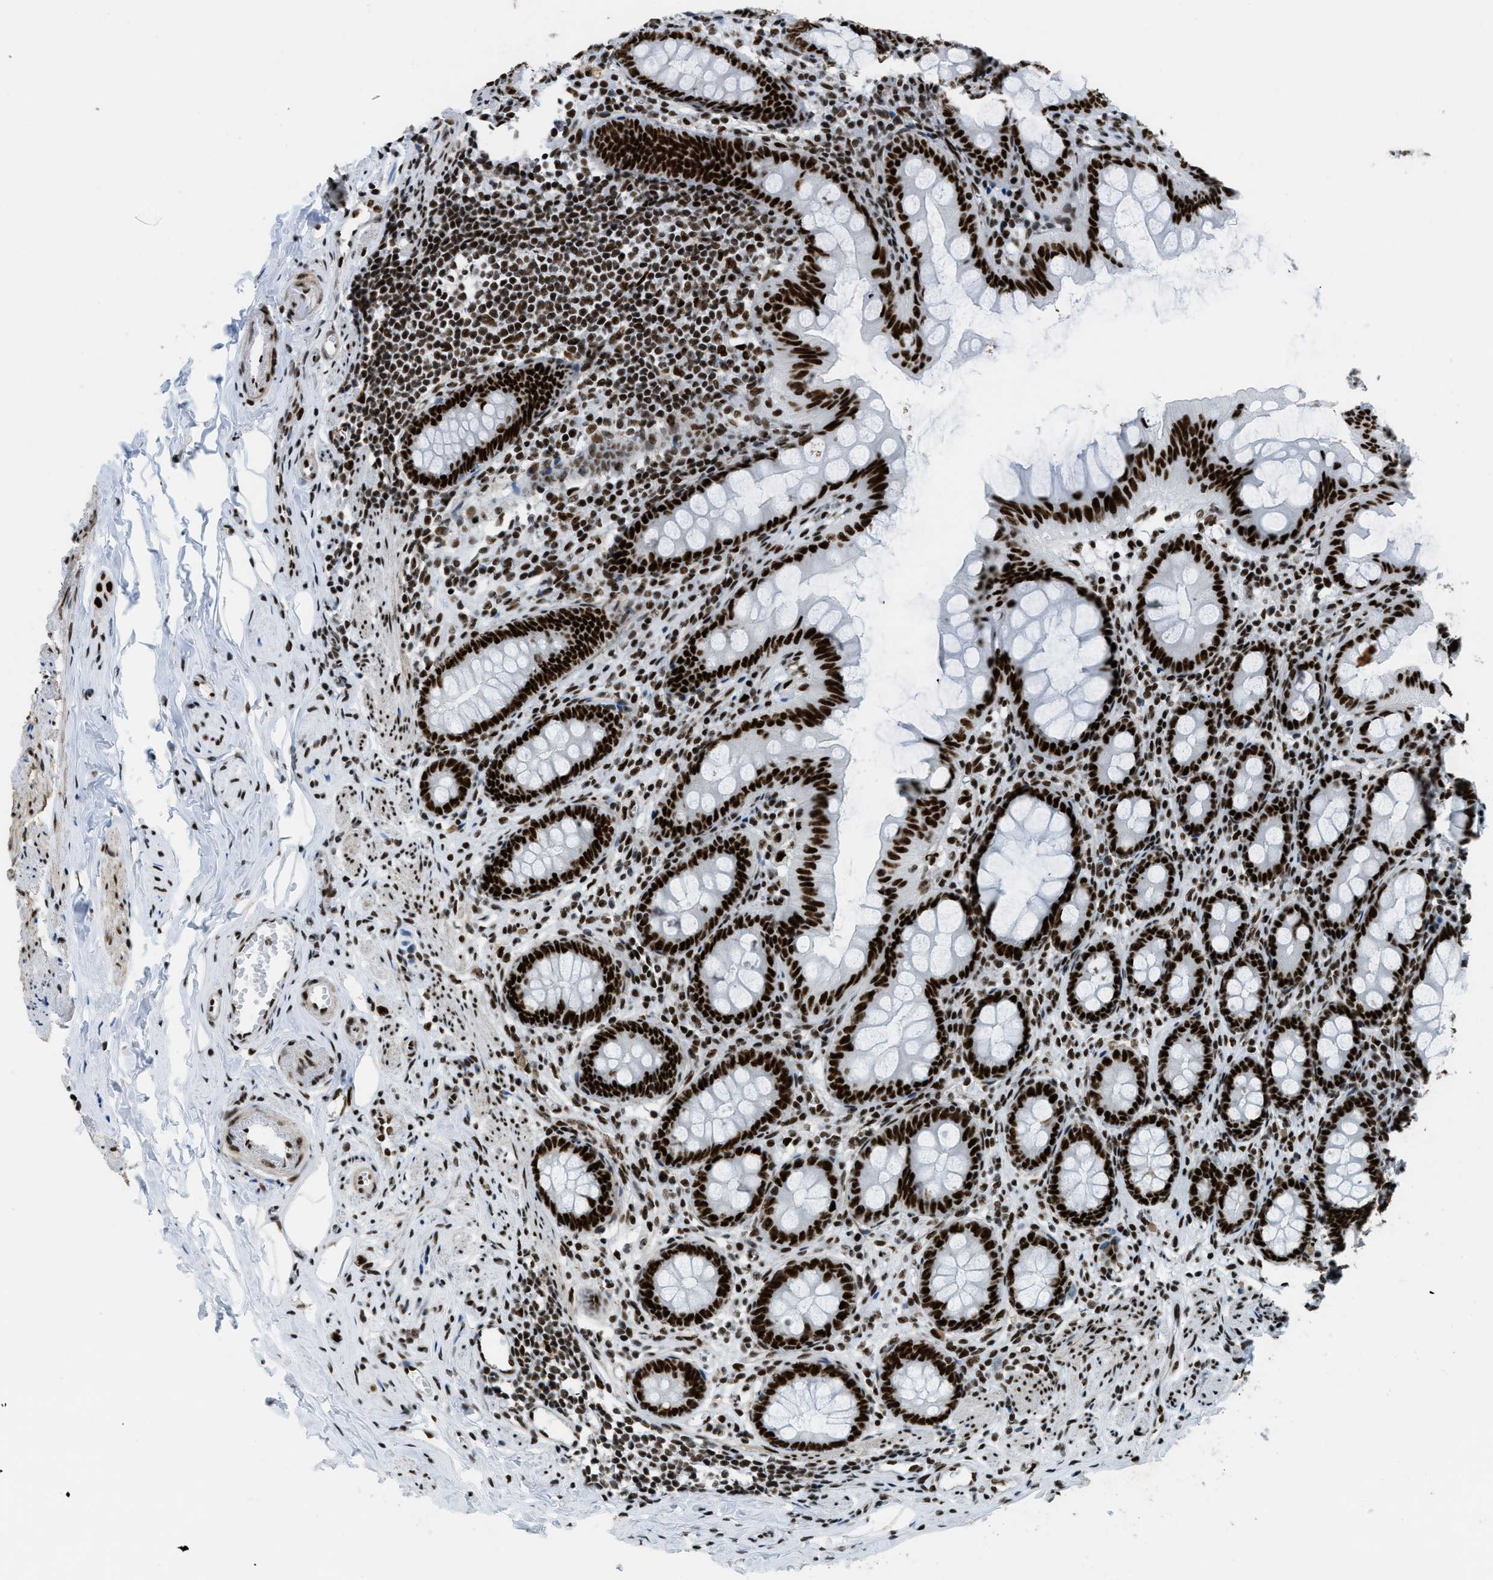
{"staining": {"intensity": "strong", "quantity": ">75%", "location": "nuclear"}, "tissue": "appendix", "cell_type": "Glandular cells", "image_type": "normal", "snomed": [{"axis": "morphology", "description": "Normal tissue, NOS"}, {"axis": "topography", "description": "Appendix"}], "caption": "Protein staining reveals strong nuclear positivity in approximately >75% of glandular cells in normal appendix.", "gene": "ZNF207", "patient": {"sex": "female", "age": 77}}